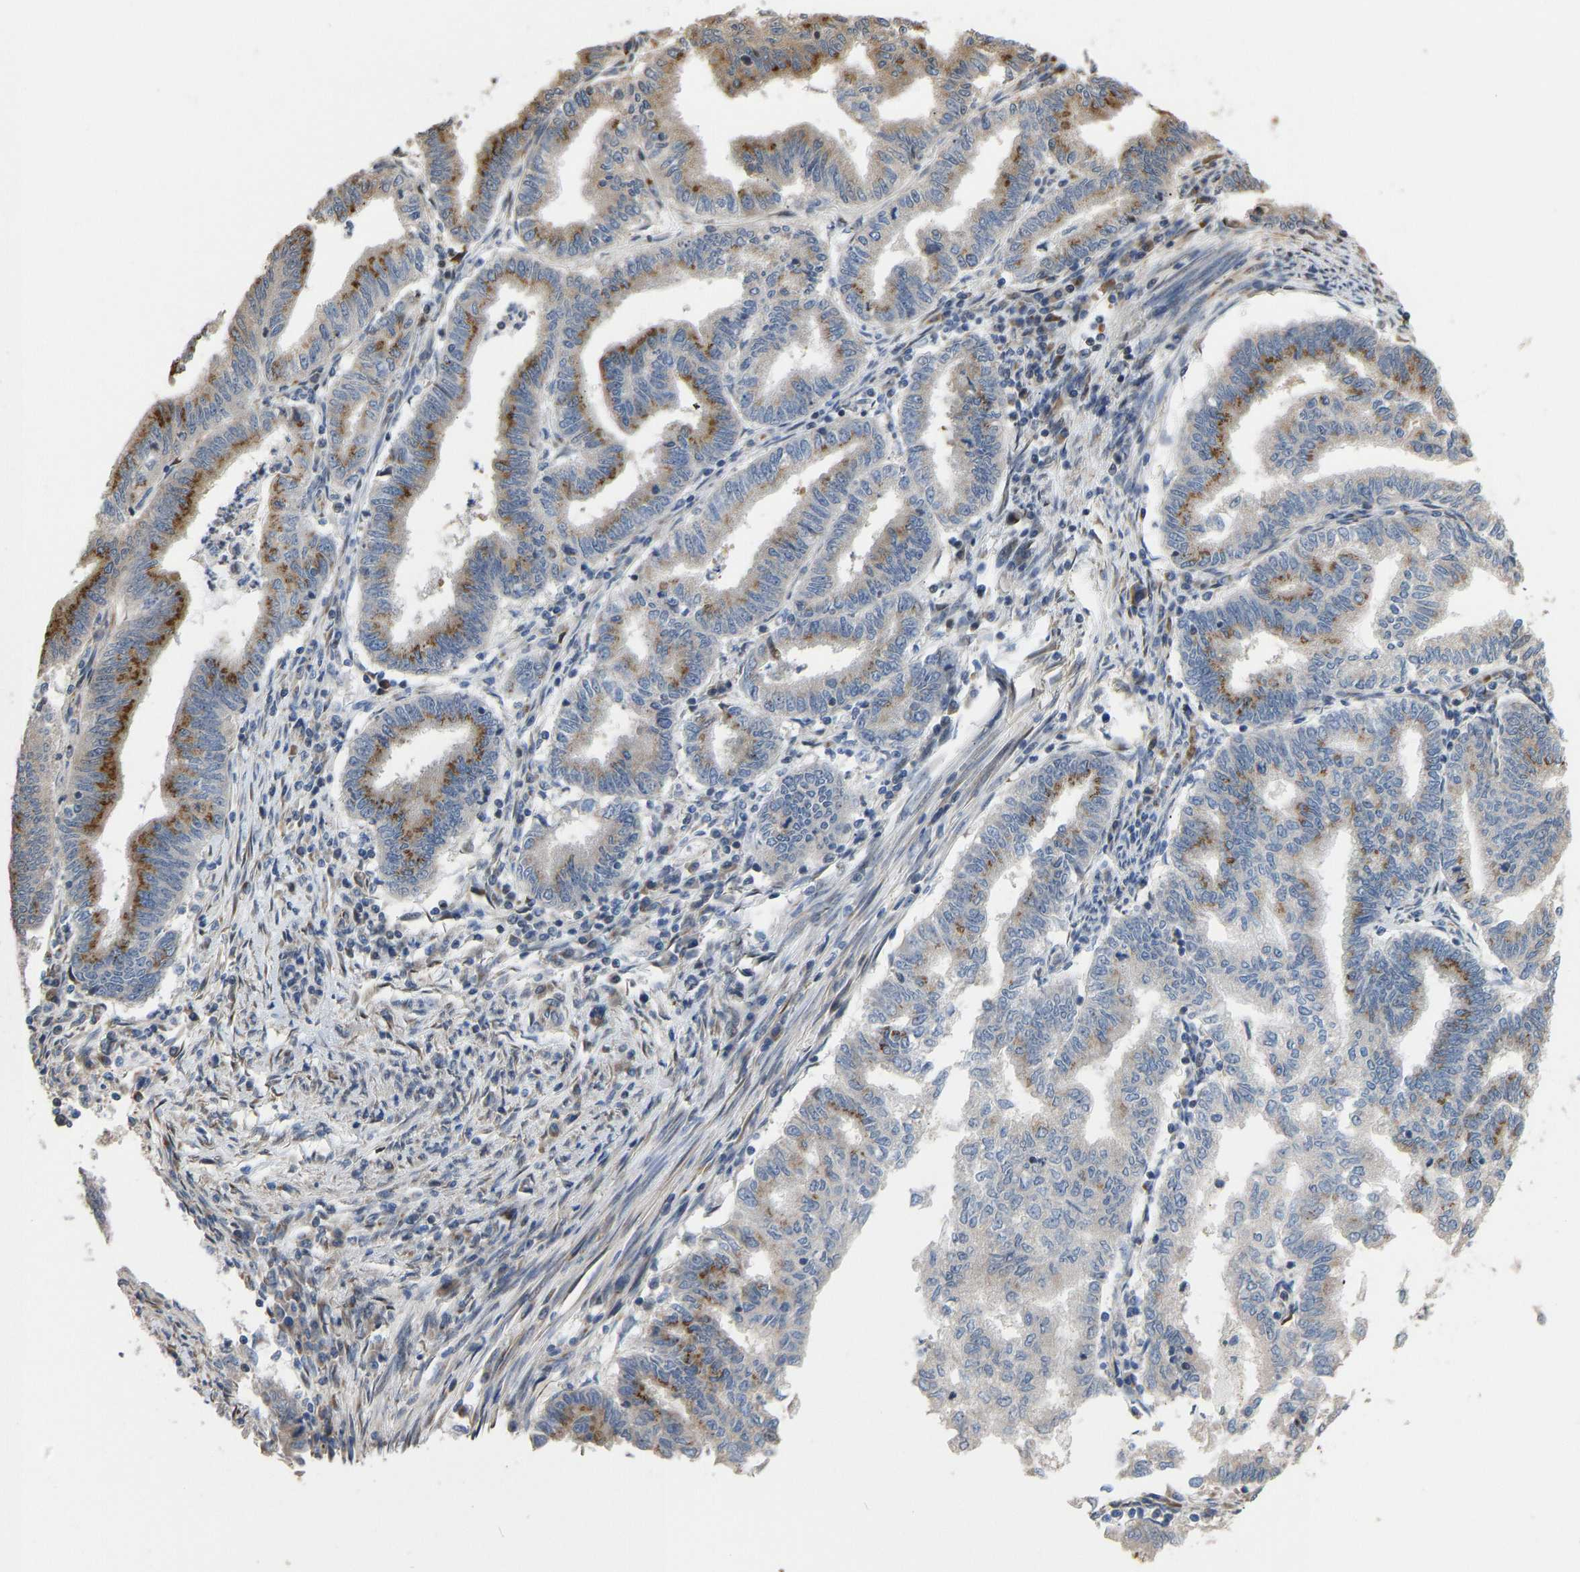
{"staining": {"intensity": "strong", "quantity": "25%-75%", "location": "cytoplasmic/membranous"}, "tissue": "endometrial cancer", "cell_type": "Tumor cells", "image_type": "cancer", "snomed": [{"axis": "morphology", "description": "Polyp, NOS"}, {"axis": "morphology", "description": "Adenocarcinoma, NOS"}, {"axis": "morphology", "description": "Adenoma, NOS"}, {"axis": "topography", "description": "Endometrium"}], "caption": "Human endometrial cancer stained with a brown dye demonstrates strong cytoplasmic/membranous positive positivity in approximately 25%-75% of tumor cells.", "gene": "YIPF4", "patient": {"sex": "female", "age": 79}}